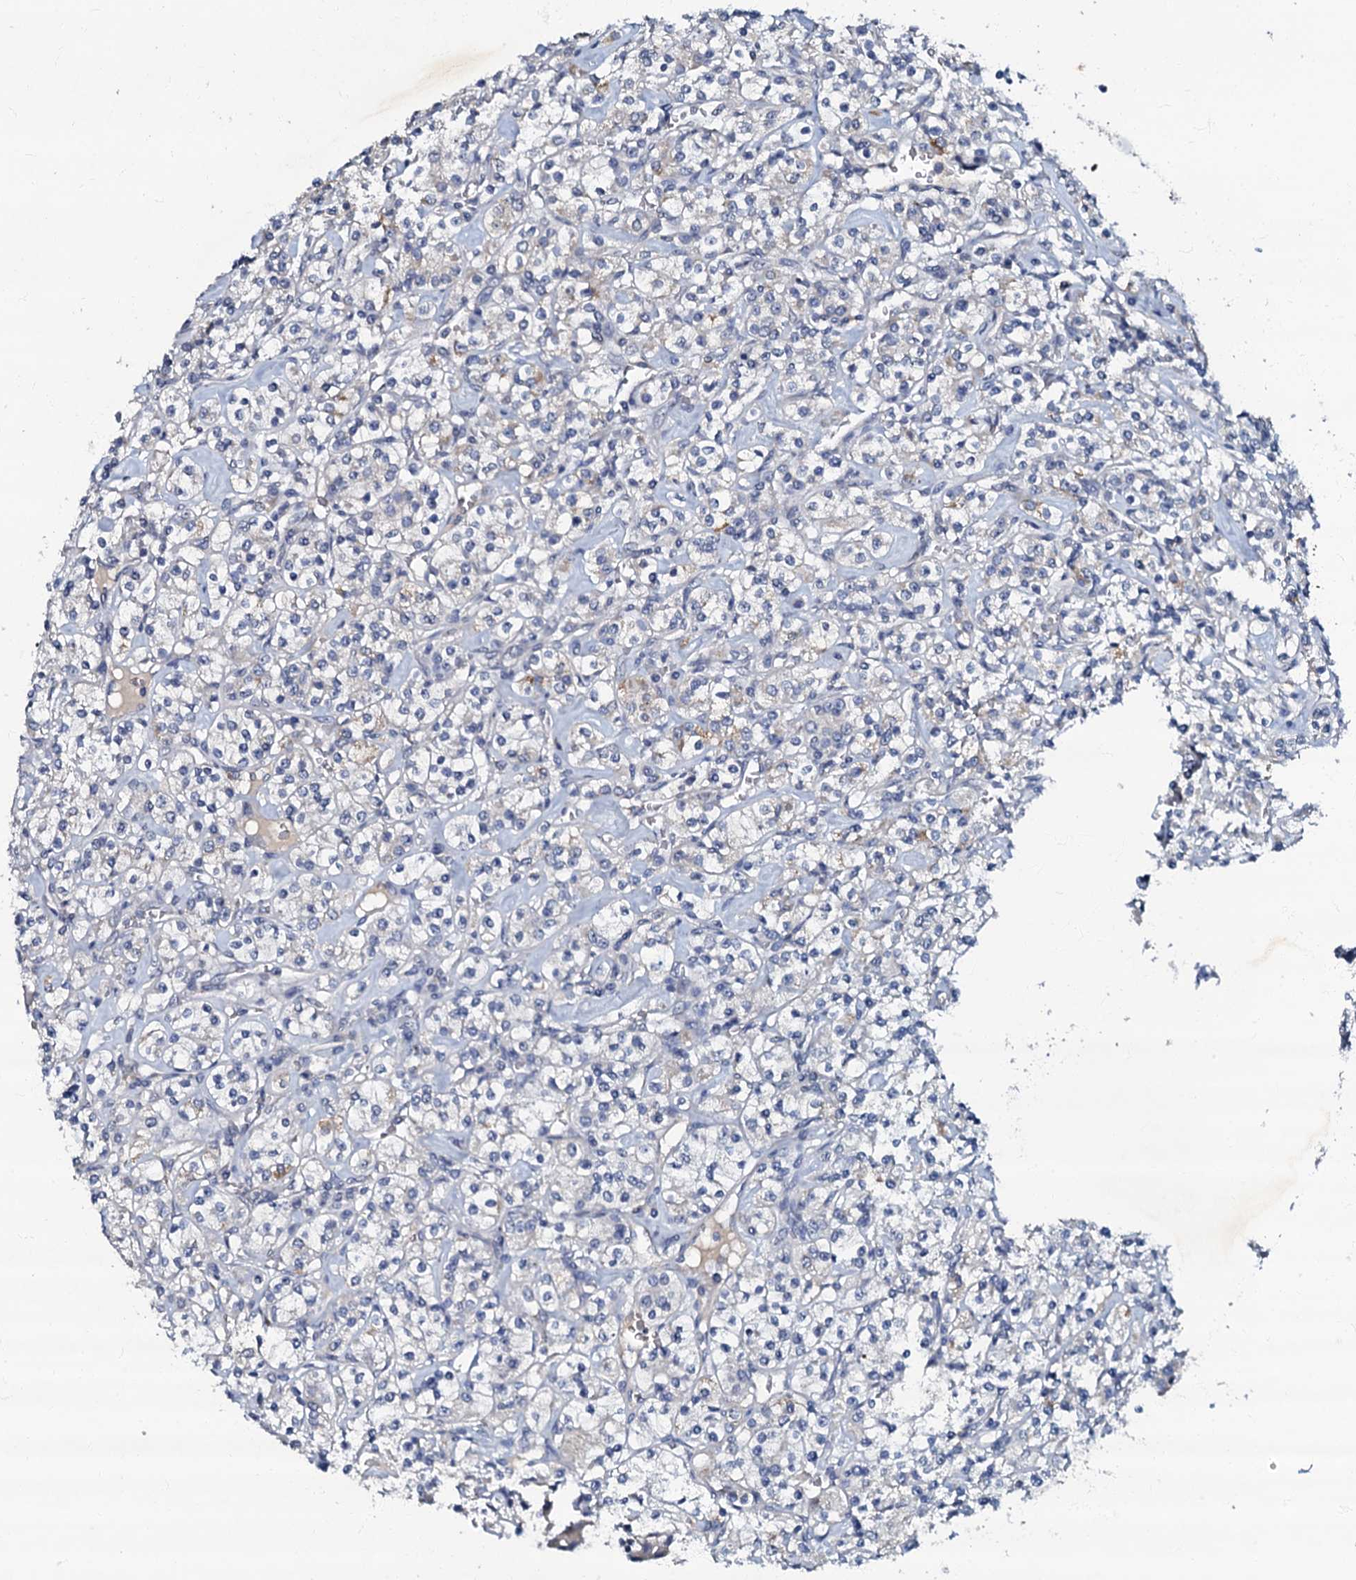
{"staining": {"intensity": "negative", "quantity": "none", "location": "none"}, "tissue": "renal cancer", "cell_type": "Tumor cells", "image_type": "cancer", "snomed": [{"axis": "morphology", "description": "Adenocarcinoma, NOS"}, {"axis": "topography", "description": "Kidney"}], "caption": "An image of human renal adenocarcinoma is negative for staining in tumor cells.", "gene": "OLAH", "patient": {"sex": "male", "age": 77}}